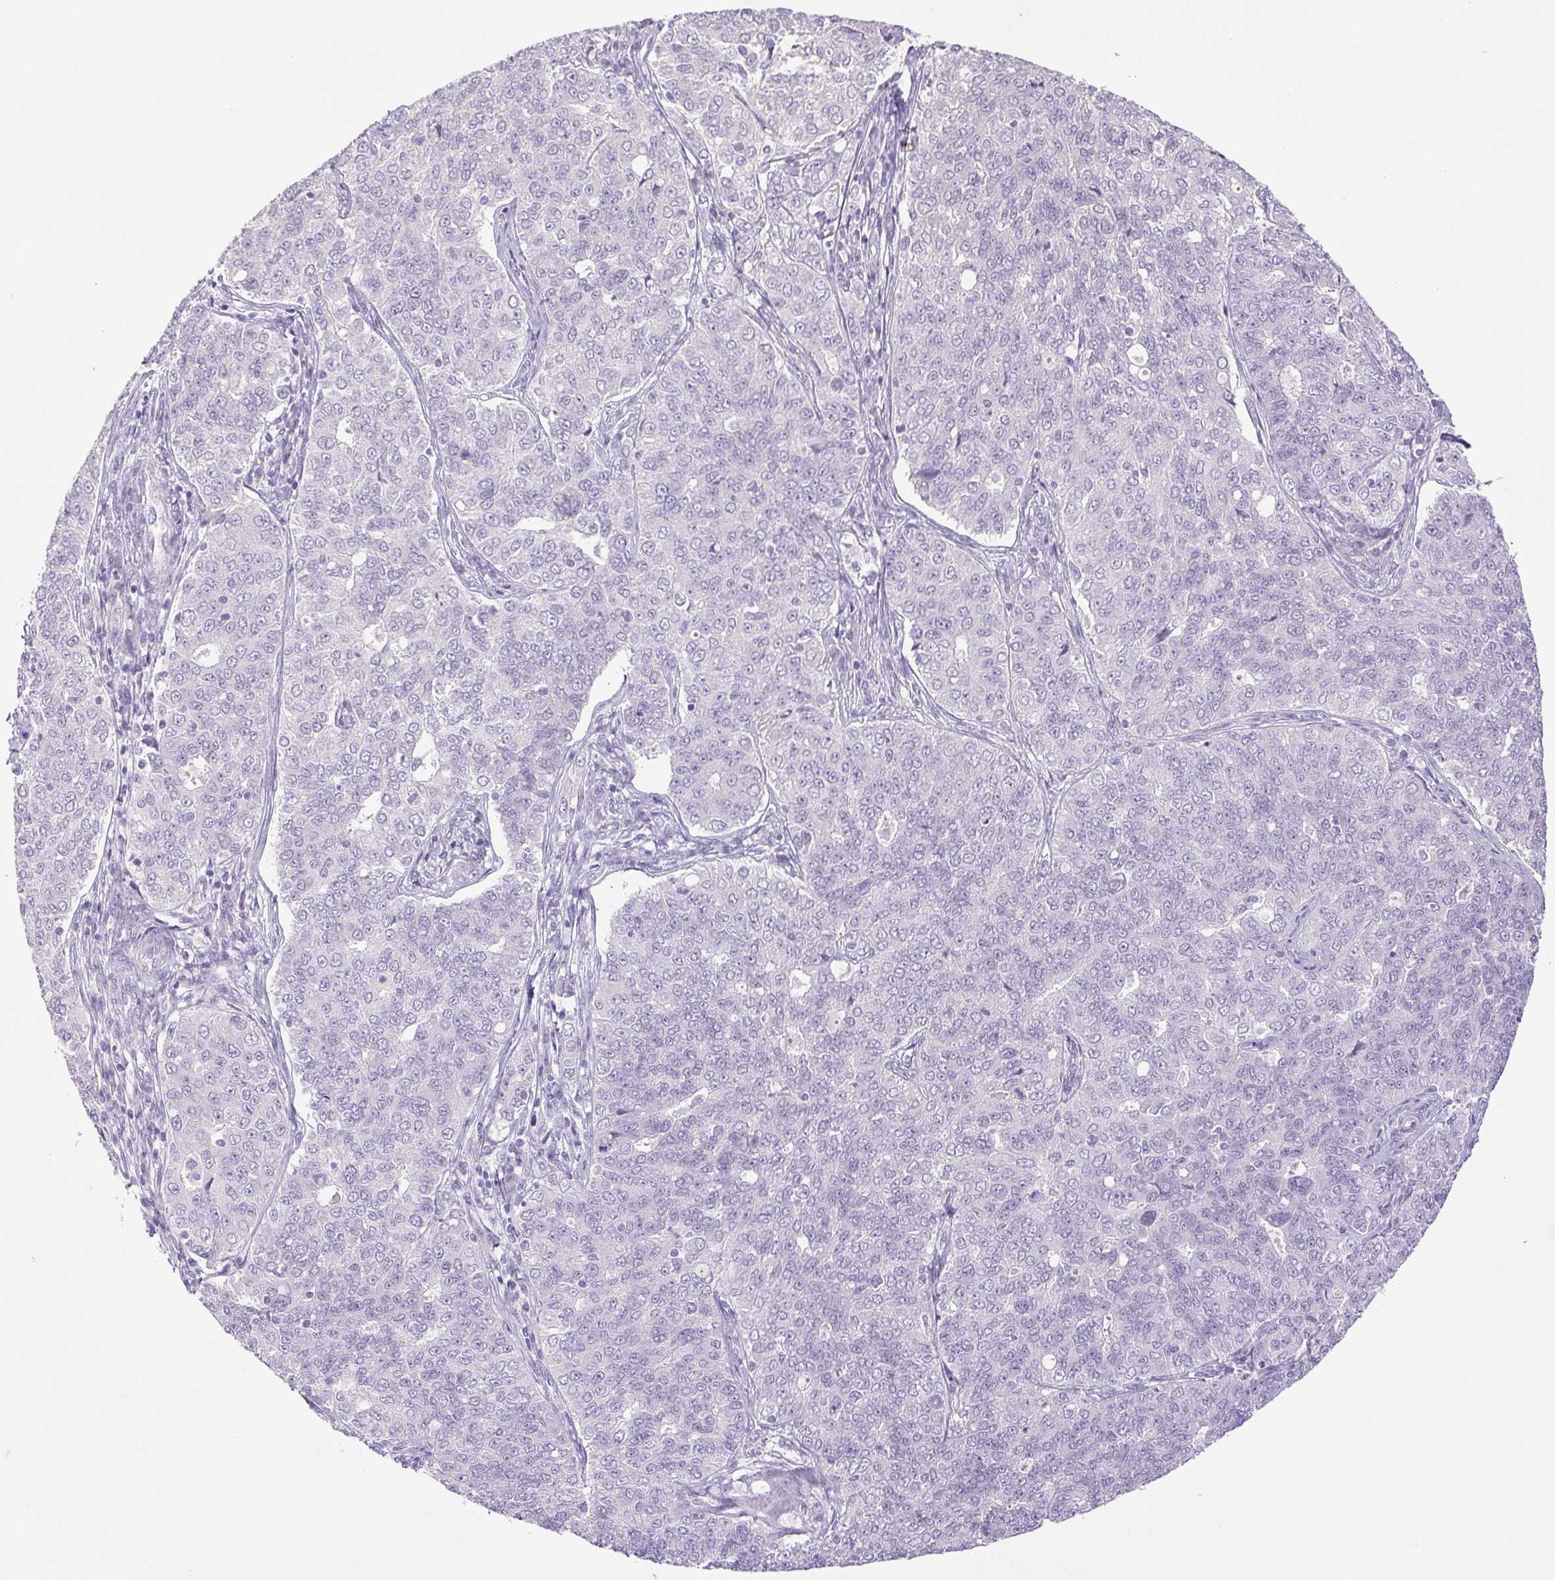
{"staining": {"intensity": "negative", "quantity": "none", "location": "none"}, "tissue": "endometrial cancer", "cell_type": "Tumor cells", "image_type": "cancer", "snomed": [{"axis": "morphology", "description": "Adenocarcinoma, NOS"}, {"axis": "topography", "description": "Endometrium"}], "caption": "Immunohistochemical staining of endometrial cancer shows no significant expression in tumor cells.", "gene": "PAPPA2", "patient": {"sex": "female", "age": 43}}